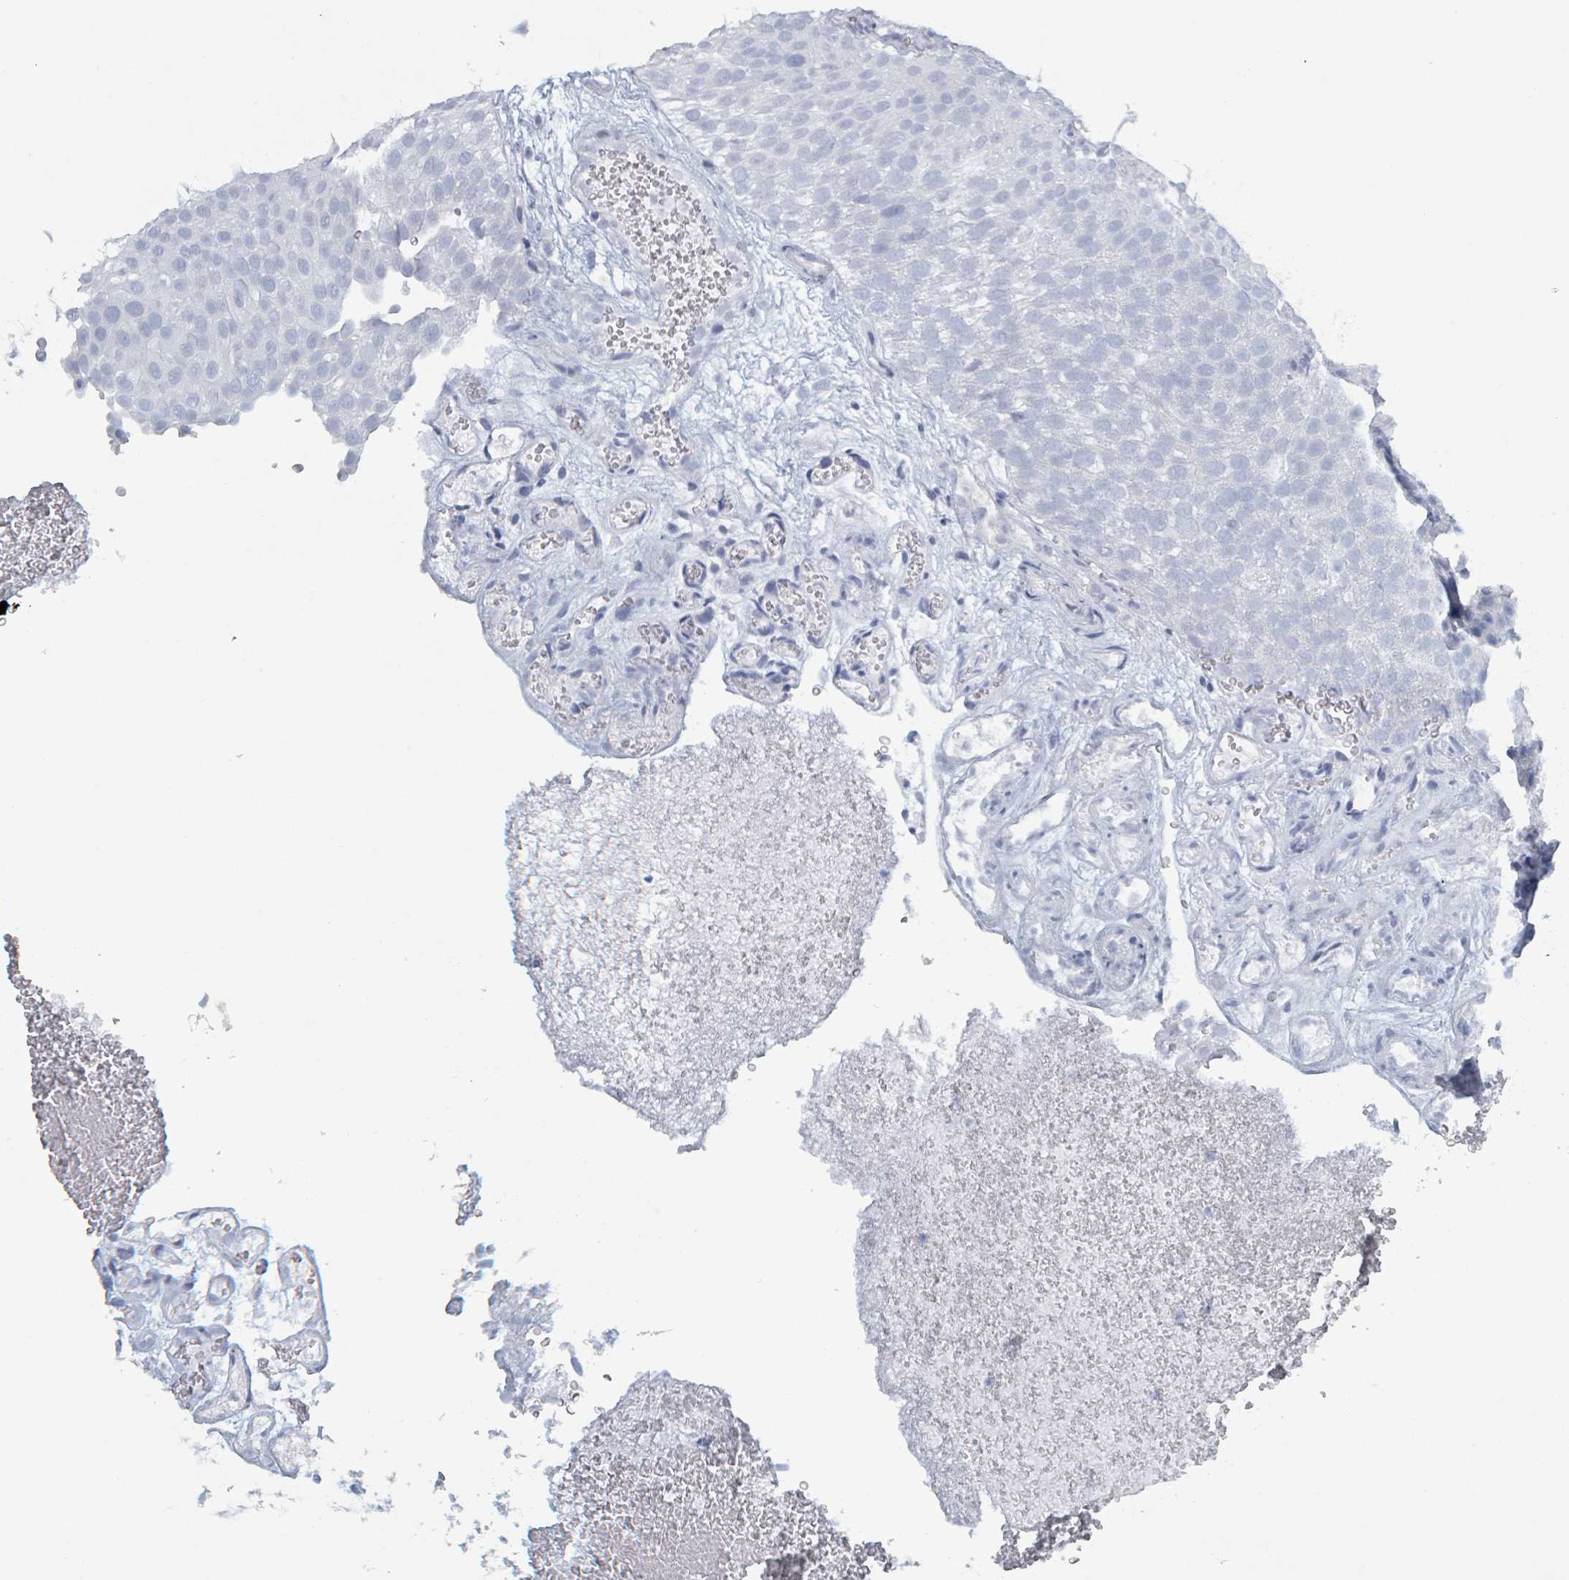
{"staining": {"intensity": "negative", "quantity": "none", "location": "none"}, "tissue": "urothelial cancer", "cell_type": "Tumor cells", "image_type": "cancer", "snomed": [{"axis": "morphology", "description": "Urothelial carcinoma, Low grade"}, {"axis": "topography", "description": "Urinary bladder"}], "caption": "The image exhibits no significant staining in tumor cells of urothelial cancer. (Immunohistochemistry, brightfield microscopy, high magnification).", "gene": "HEATR5A", "patient": {"sex": "male", "age": 78}}